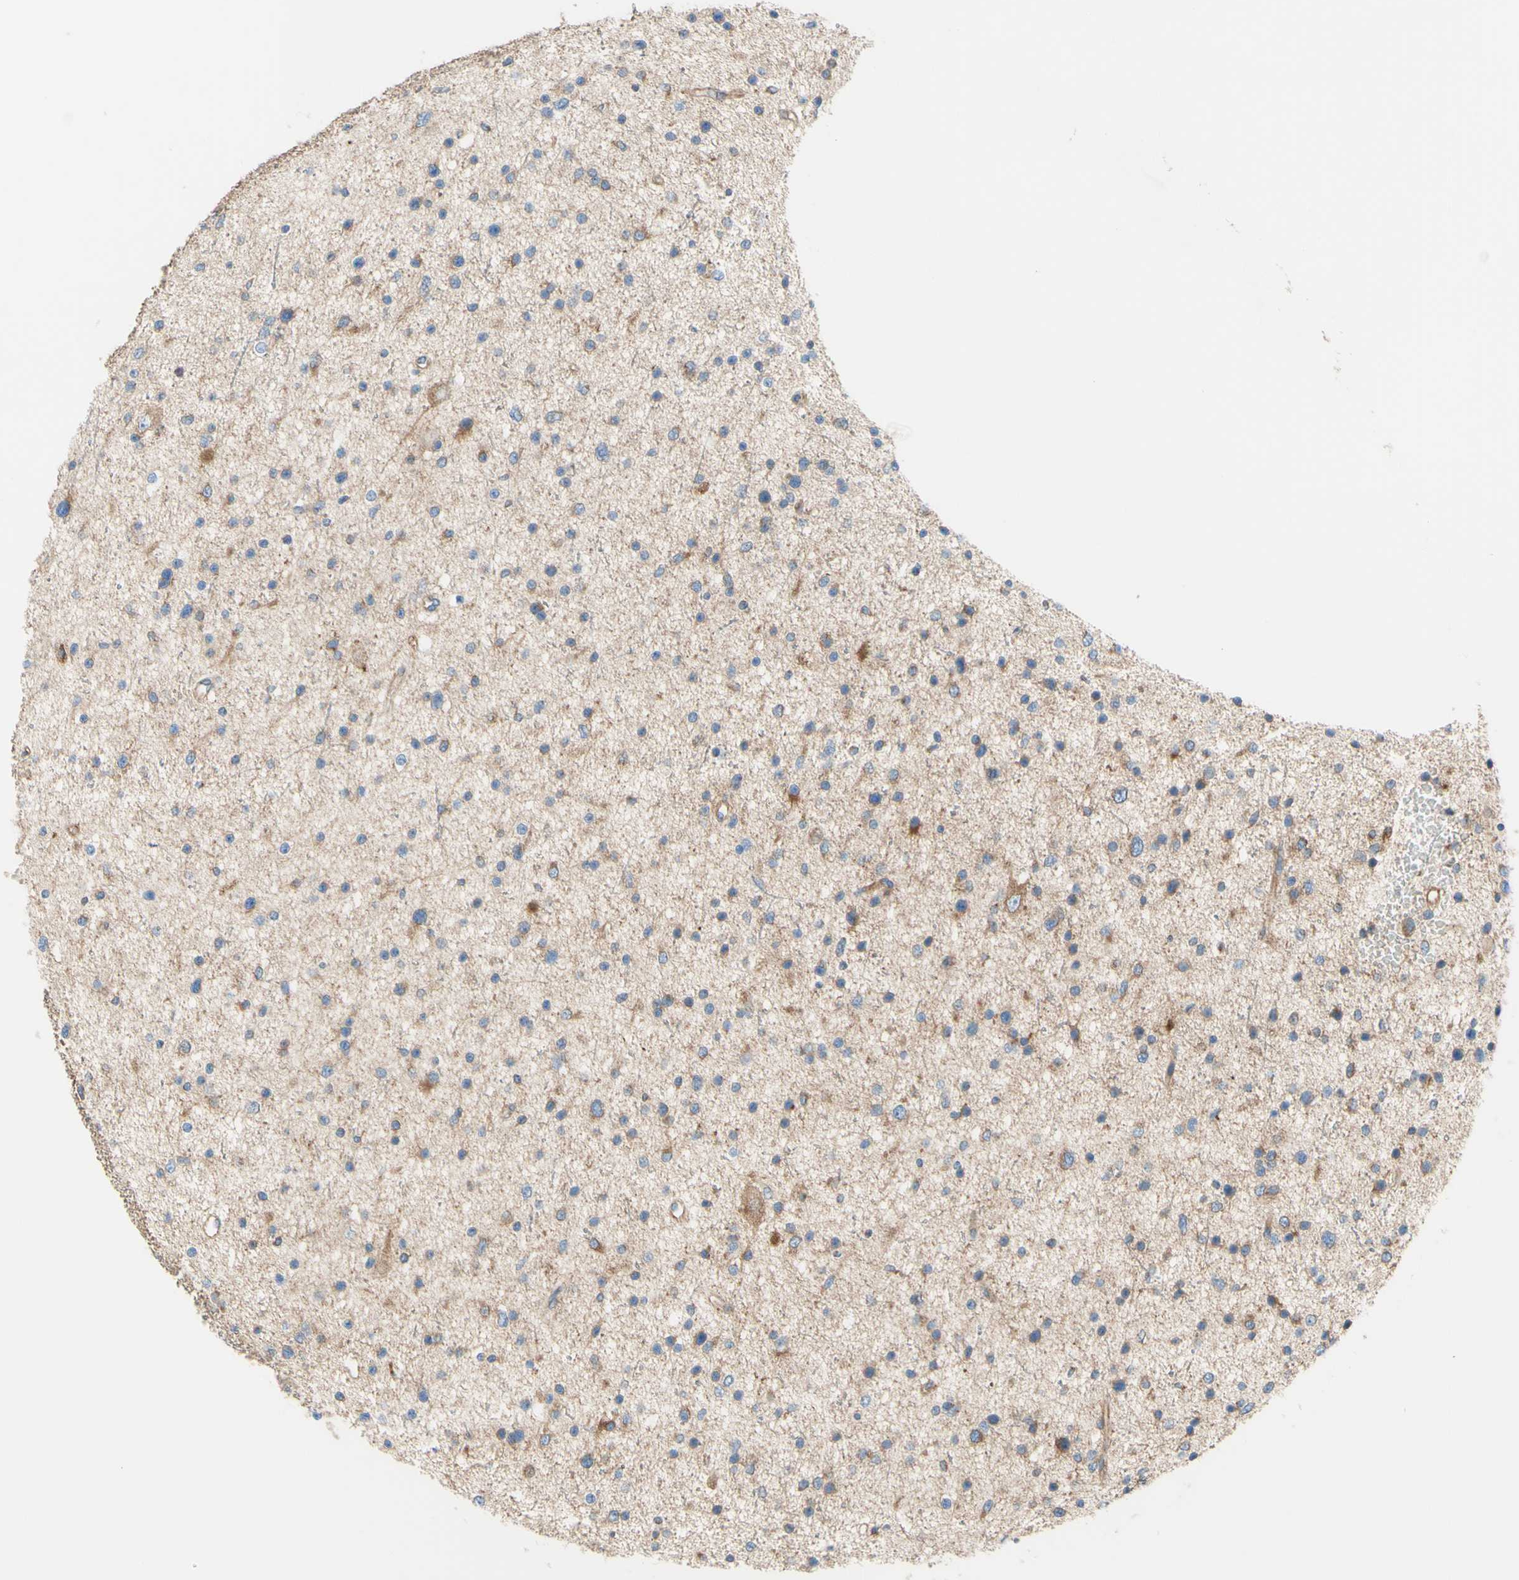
{"staining": {"intensity": "moderate", "quantity": "<25%", "location": "cytoplasmic/membranous"}, "tissue": "glioma", "cell_type": "Tumor cells", "image_type": "cancer", "snomed": [{"axis": "morphology", "description": "Glioma, malignant, Low grade"}, {"axis": "topography", "description": "Brain"}], "caption": "IHC of malignant low-grade glioma displays low levels of moderate cytoplasmic/membranous expression in approximately <25% of tumor cells. The staining was performed using DAB (3,3'-diaminobenzidine) to visualize the protein expression in brown, while the nuclei were stained in blue with hematoxylin (Magnification: 20x).", "gene": "RETREG2", "patient": {"sex": "female", "age": 37}}